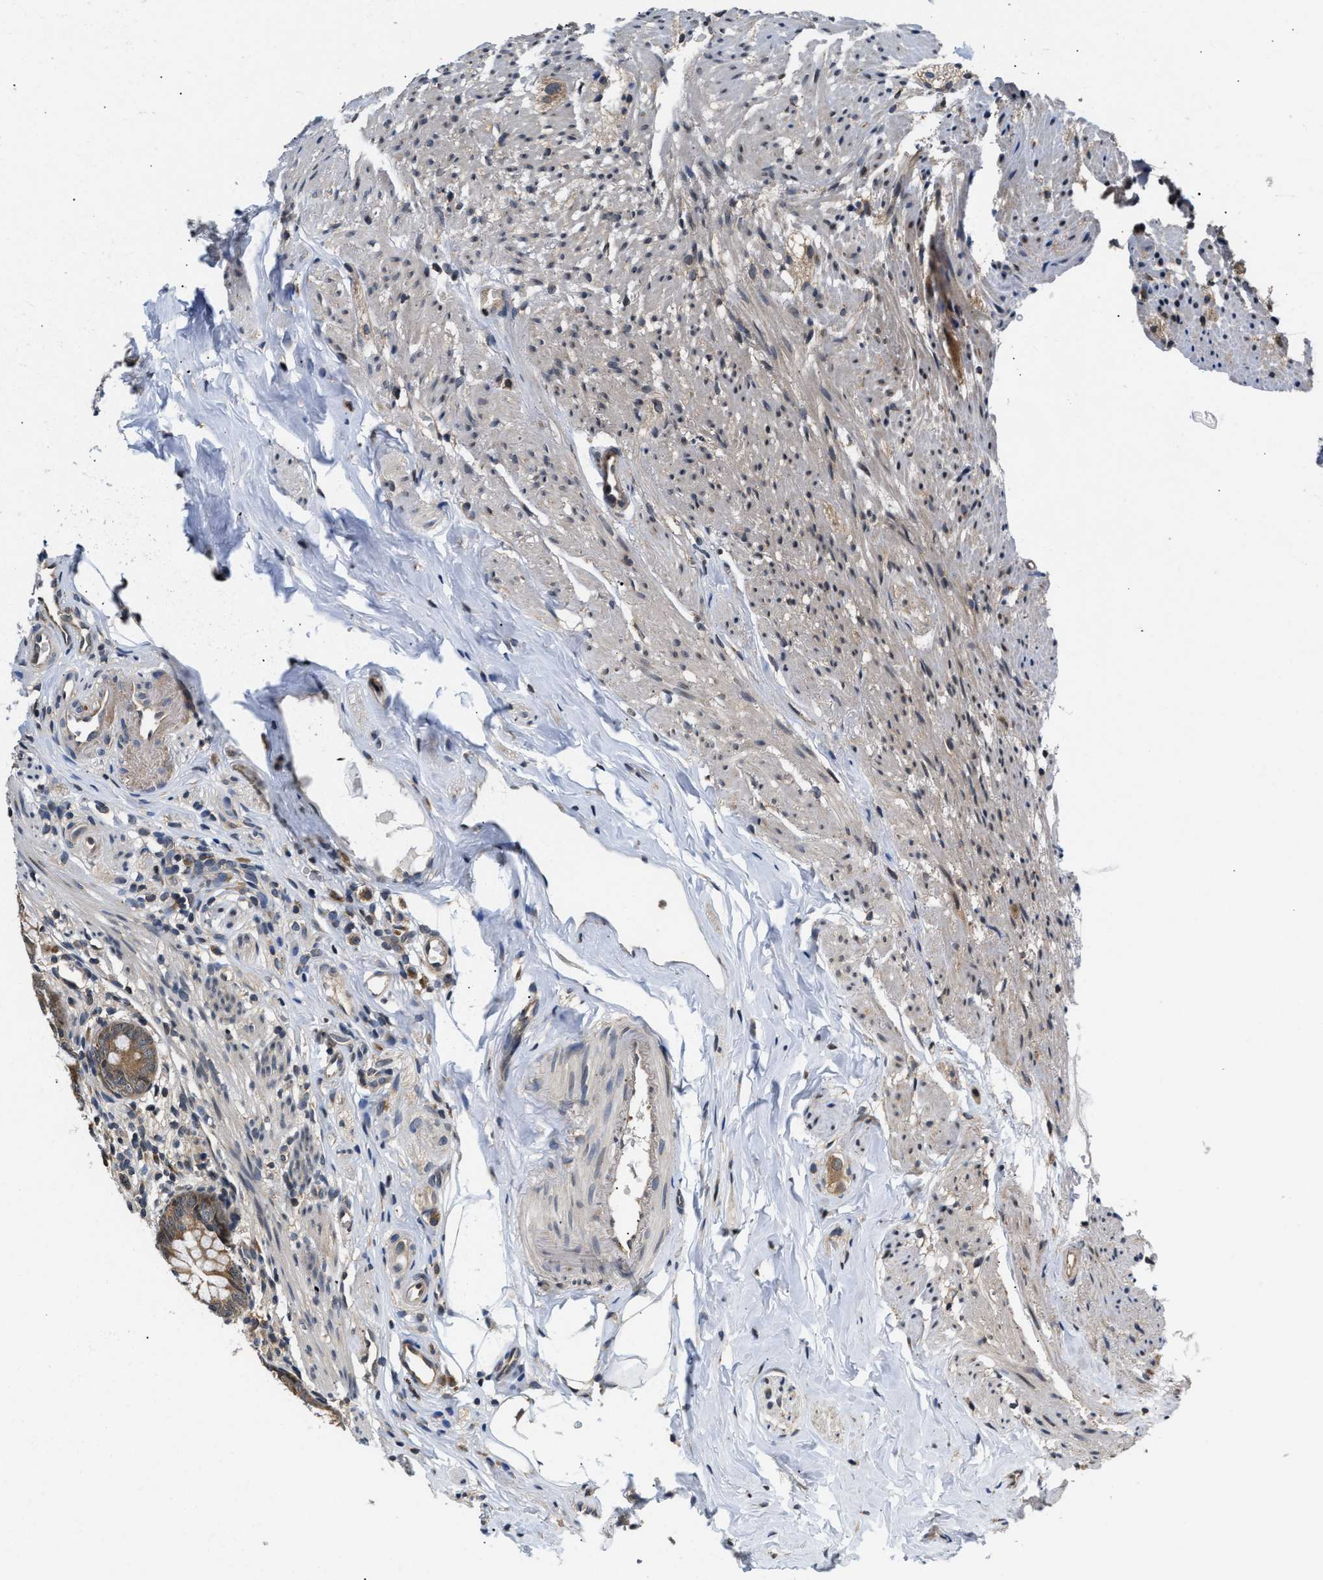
{"staining": {"intensity": "moderate", "quantity": ">75%", "location": "cytoplasmic/membranous"}, "tissue": "appendix", "cell_type": "Glandular cells", "image_type": "normal", "snomed": [{"axis": "morphology", "description": "Normal tissue, NOS"}, {"axis": "topography", "description": "Appendix"}], "caption": "A medium amount of moderate cytoplasmic/membranous expression is appreciated in approximately >75% of glandular cells in unremarkable appendix. Immunohistochemistry (ihc) stains the protein in brown and the nuclei are stained blue.", "gene": "RAB29", "patient": {"sex": "female", "age": 77}}